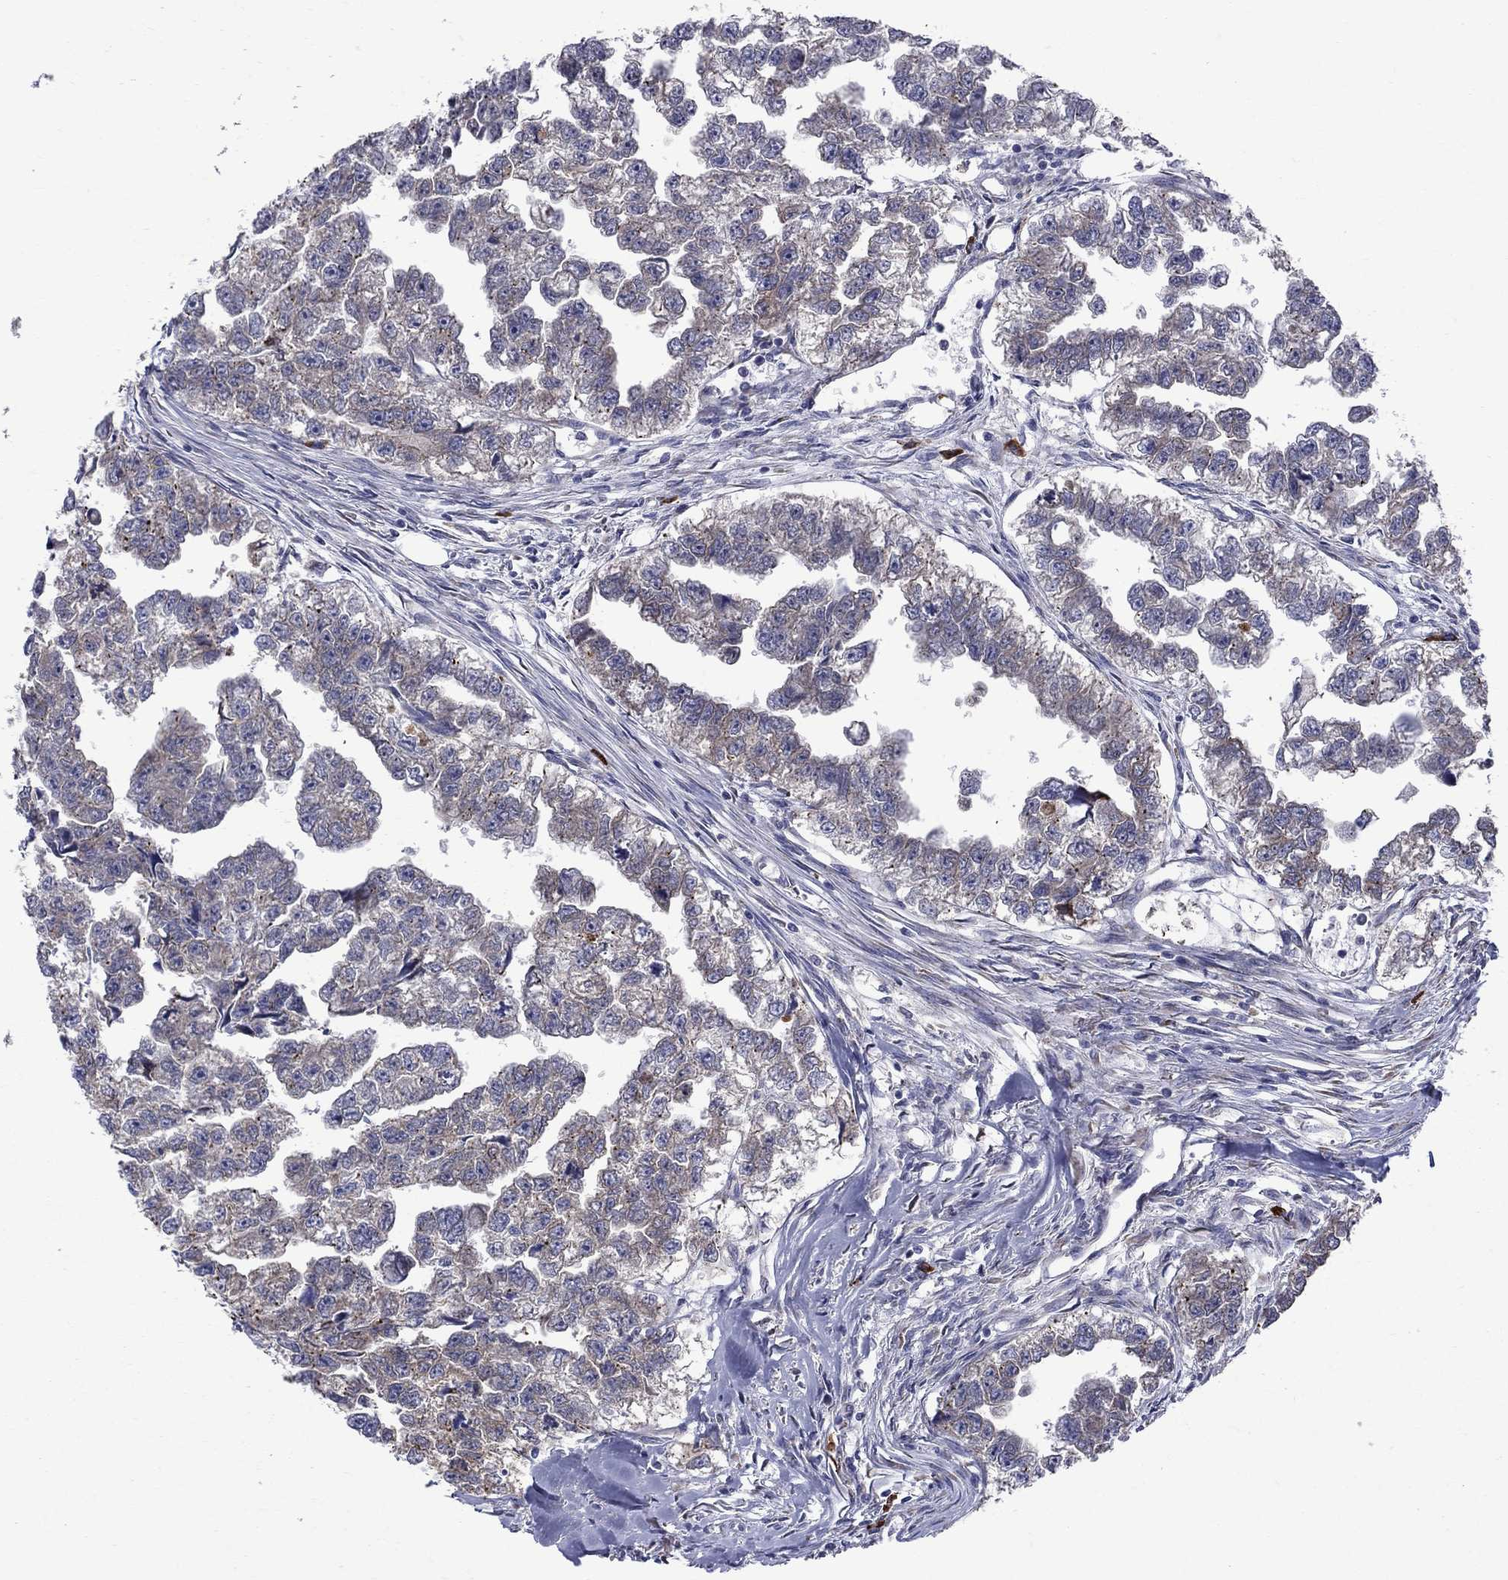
{"staining": {"intensity": "moderate", "quantity": "<25%", "location": "cytoplasmic/membranous"}, "tissue": "testis cancer", "cell_type": "Tumor cells", "image_type": "cancer", "snomed": [{"axis": "morphology", "description": "Carcinoma, Embryonal, NOS"}, {"axis": "morphology", "description": "Teratoma, malignant, NOS"}, {"axis": "topography", "description": "Testis"}], "caption": "The image reveals immunohistochemical staining of testis cancer. There is moderate cytoplasmic/membranous staining is present in approximately <25% of tumor cells.", "gene": "ASNS", "patient": {"sex": "male", "age": 44}}